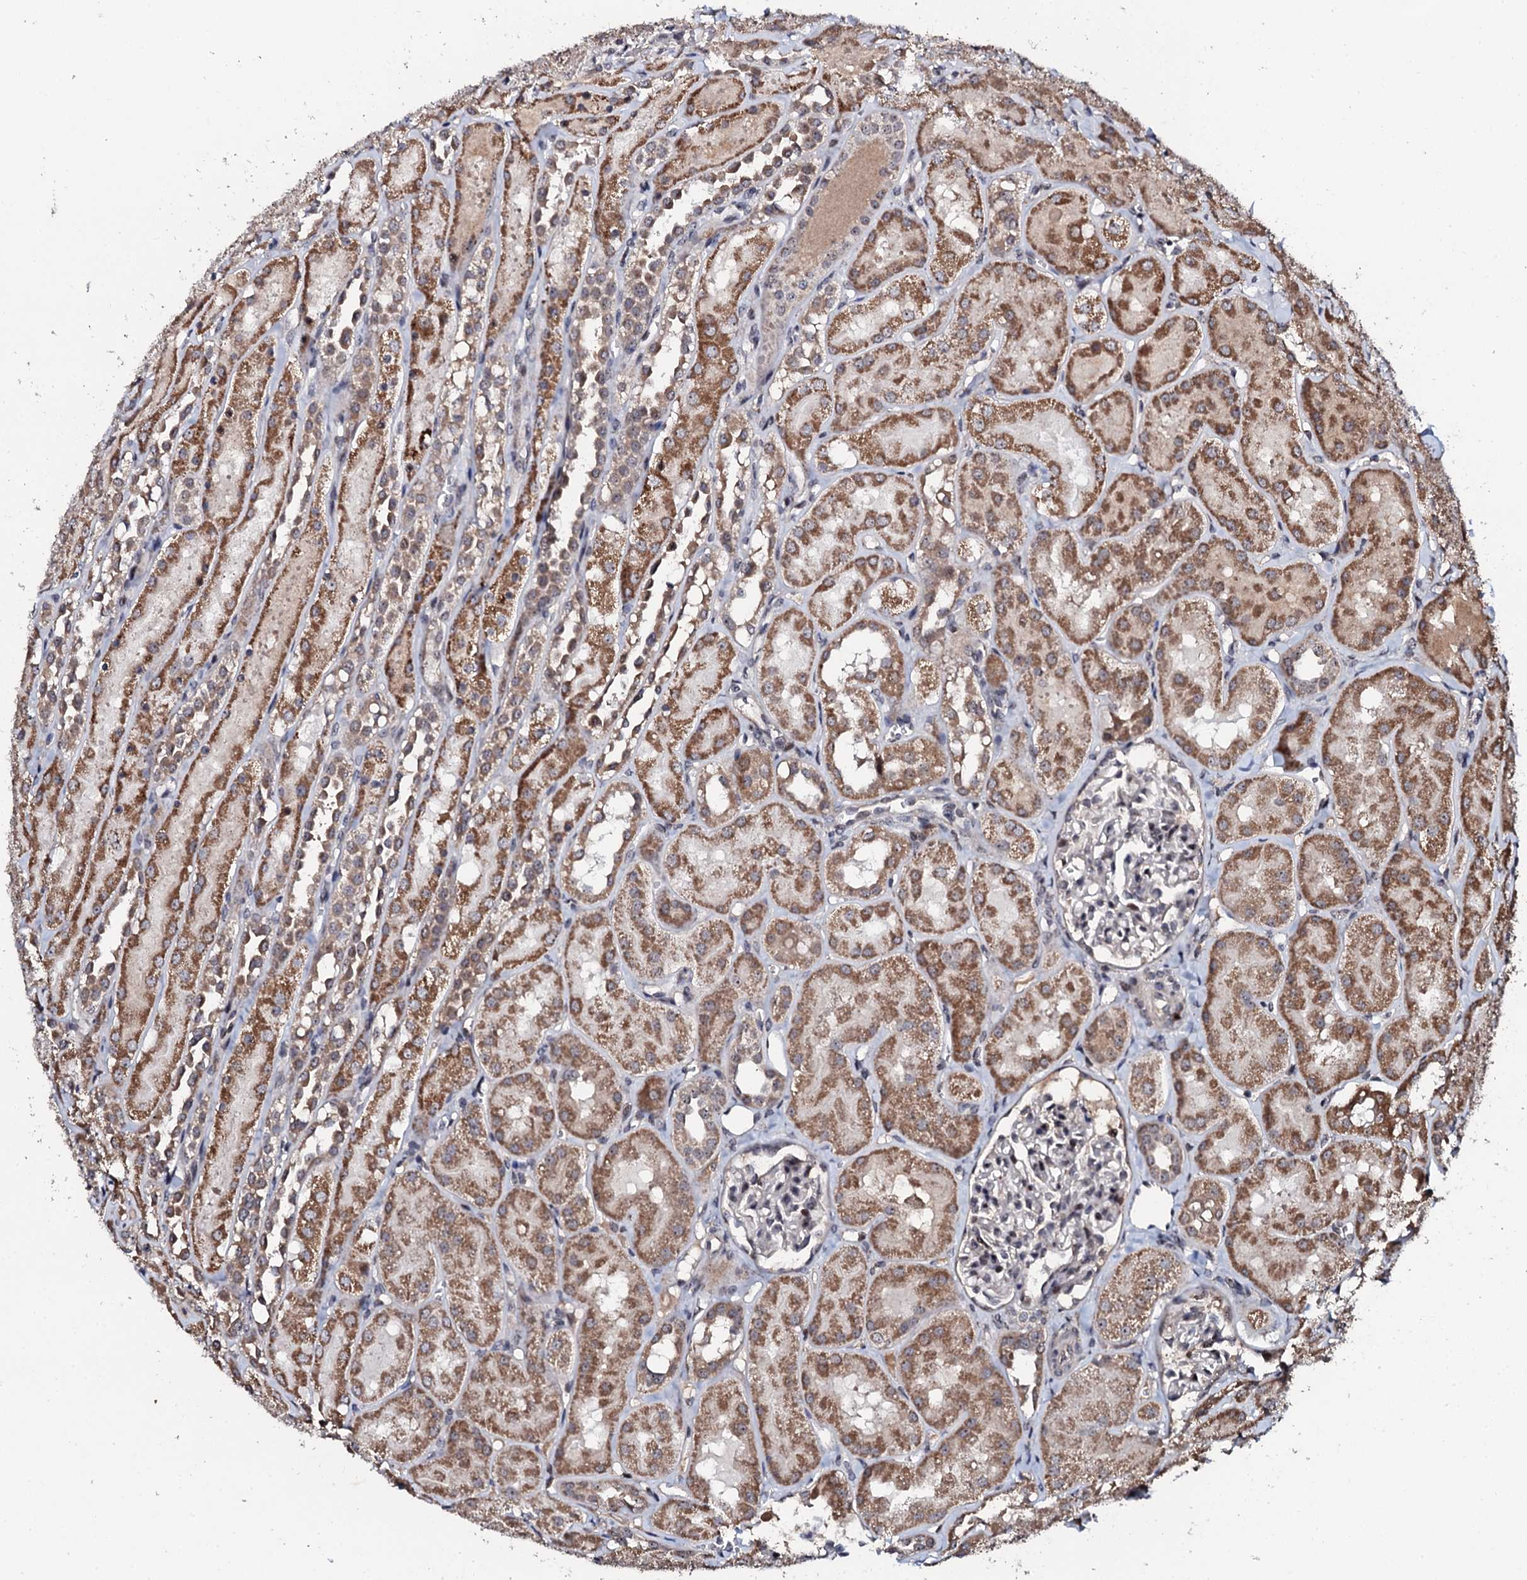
{"staining": {"intensity": "moderate", "quantity": "<25%", "location": "nuclear"}, "tissue": "kidney", "cell_type": "Cells in glomeruli", "image_type": "normal", "snomed": [{"axis": "morphology", "description": "Normal tissue, NOS"}, {"axis": "topography", "description": "Kidney"}, {"axis": "topography", "description": "Urinary bladder"}], "caption": "Immunohistochemical staining of normal human kidney reveals low levels of moderate nuclear staining in about <25% of cells in glomeruli.", "gene": "FAM111A", "patient": {"sex": "male", "age": 16}}